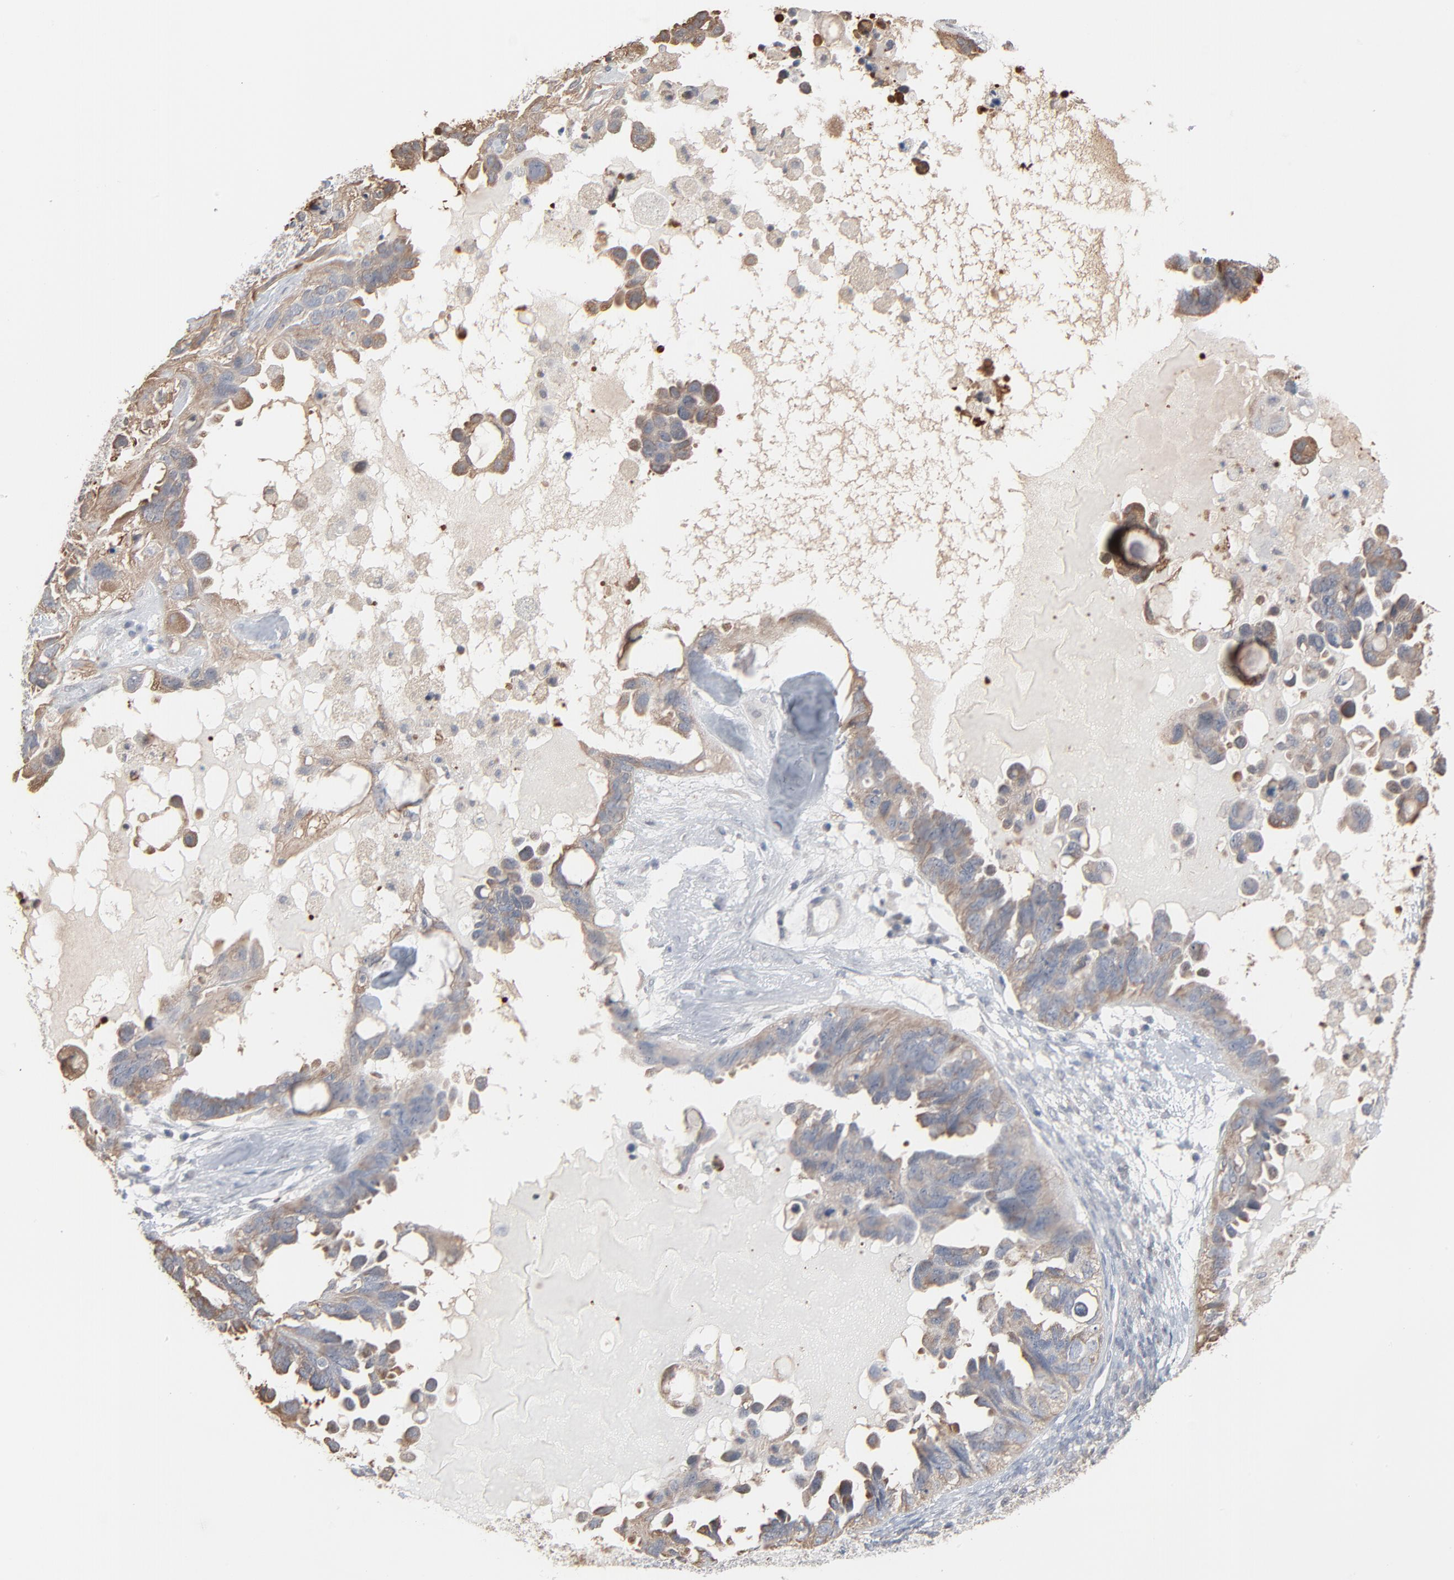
{"staining": {"intensity": "weak", "quantity": ">75%", "location": "cytoplasmic/membranous"}, "tissue": "ovarian cancer", "cell_type": "Tumor cells", "image_type": "cancer", "snomed": [{"axis": "morphology", "description": "Cystadenocarcinoma, serous, NOS"}, {"axis": "topography", "description": "Ovary"}], "caption": "The micrograph shows a brown stain indicating the presence of a protein in the cytoplasmic/membranous of tumor cells in ovarian serous cystadenocarcinoma.", "gene": "CCT5", "patient": {"sex": "female", "age": 82}}